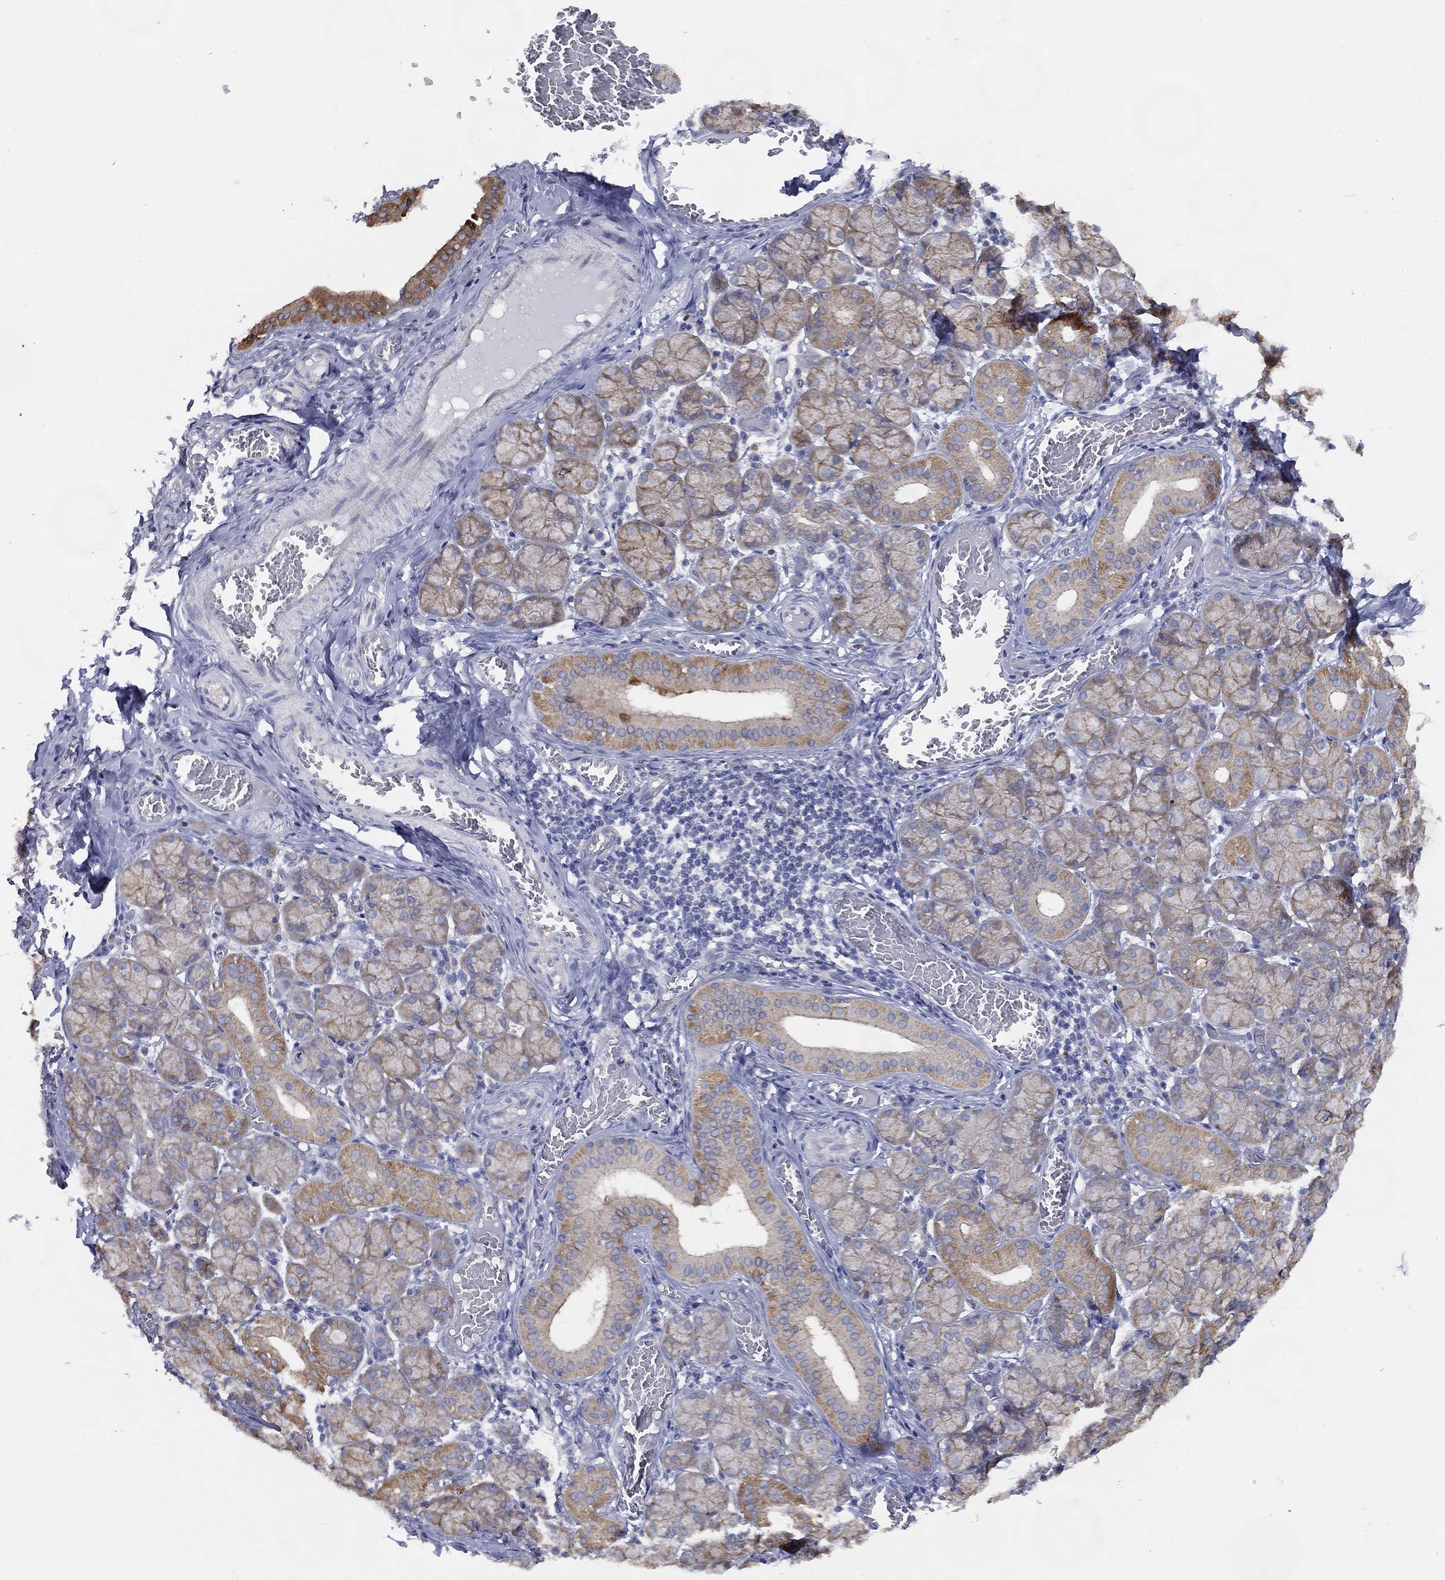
{"staining": {"intensity": "moderate", "quantity": "25%-75%", "location": "cytoplasmic/membranous"}, "tissue": "salivary gland", "cell_type": "Glandular cells", "image_type": "normal", "snomed": [{"axis": "morphology", "description": "Normal tissue, NOS"}, {"axis": "topography", "description": "Salivary gland"}, {"axis": "topography", "description": "Peripheral nerve tissue"}], "caption": "IHC (DAB (3,3'-diaminobenzidine)) staining of unremarkable salivary gland demonstrates moderate cytoplasmic/membranous protein expression in approximately 25%-75% of glandular cells.", "gene": "ZNF223", "patient": {"sex": "female", "age": 24}}